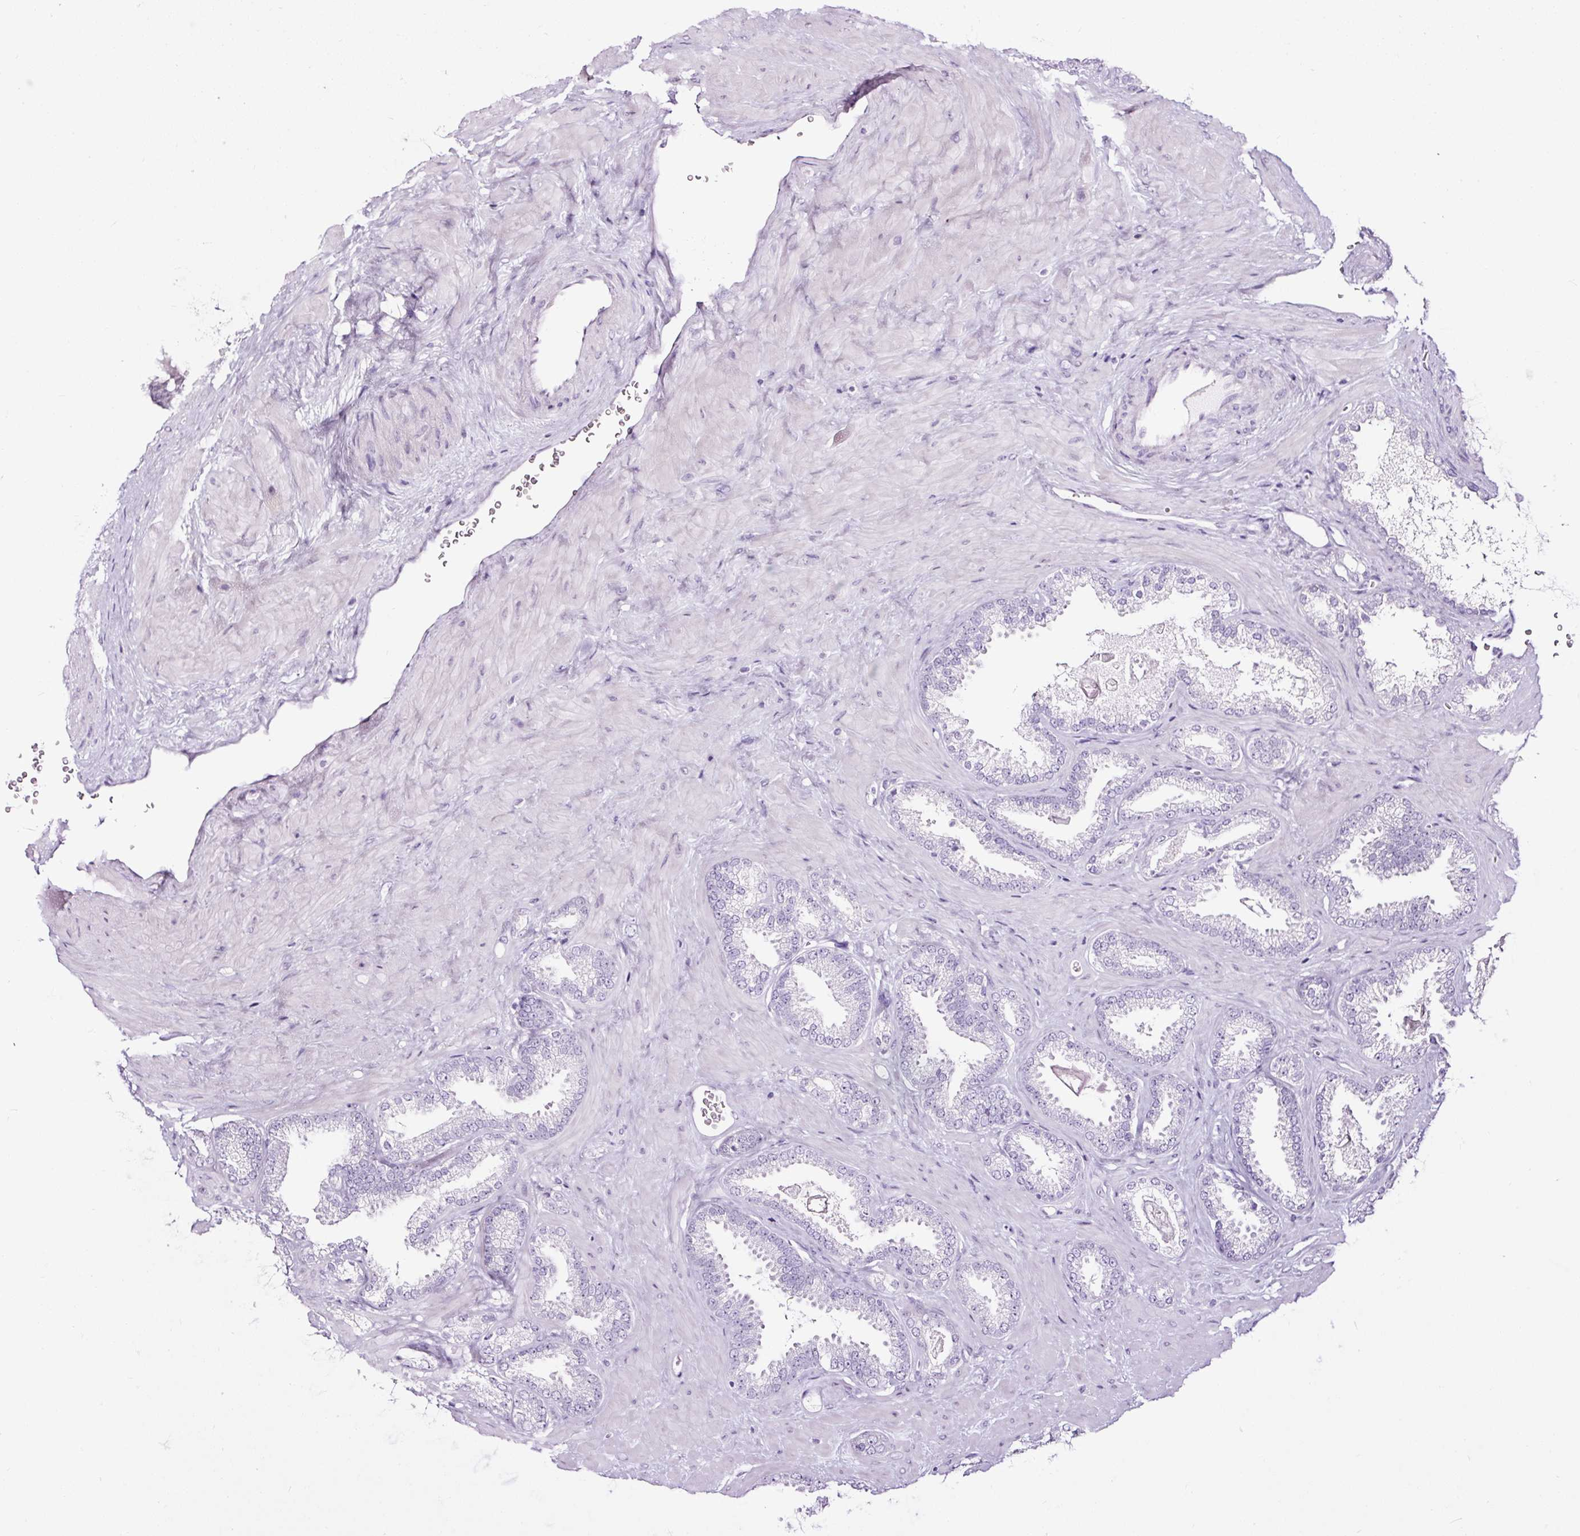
{"staining": {"intensity": "negative", "quantity": "none", "location": "none"}, "tissue": "prostate cancer", "cell_type": "Tumor cells", "image_type": "cancer", "snomed": [{"axis": "morphology", "description": "Adenocarcinoma, Low grade"}, {"axis": "topography", "description": "Prostate"}], "caption": "Tumor cells show no significant protein staining in prostate cancer. Nuclei are stained in blue.", "gene": "NPHS2", "patient": {"sex": "male", "age": 62}}